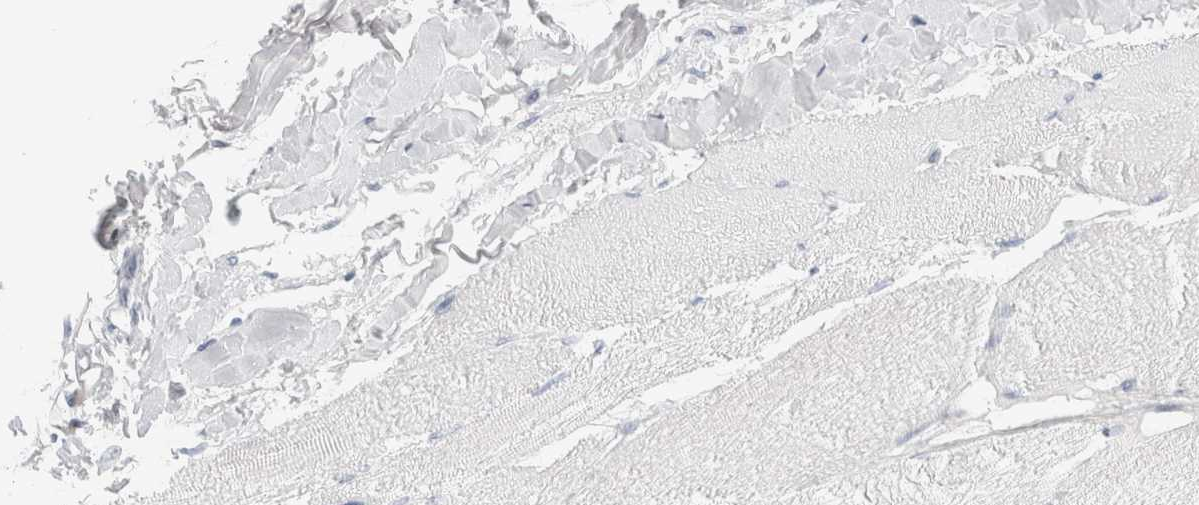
{"staining": {"intensity": "negative", "quantity": "none", "location": "none"}, "tissue": "skeletal muscle", "cell_type": "Myocytes", "image_type": "normal", "snomed": [{"axis": "morphology", "description": "Normal tissue, NOS"}, {"axis": "topography", "description": "Skin"}, {"axis": "topography", "description": "Skeletal muscle"}], "caption": "Immunohistochemistry image of benign skeletal muscle: human skeletal muscle stained with DAB demonstrates no significant protein positivity in myocytes.", "gene": "SLC22A12", "patient": {"sex": "male", "age": 83}}